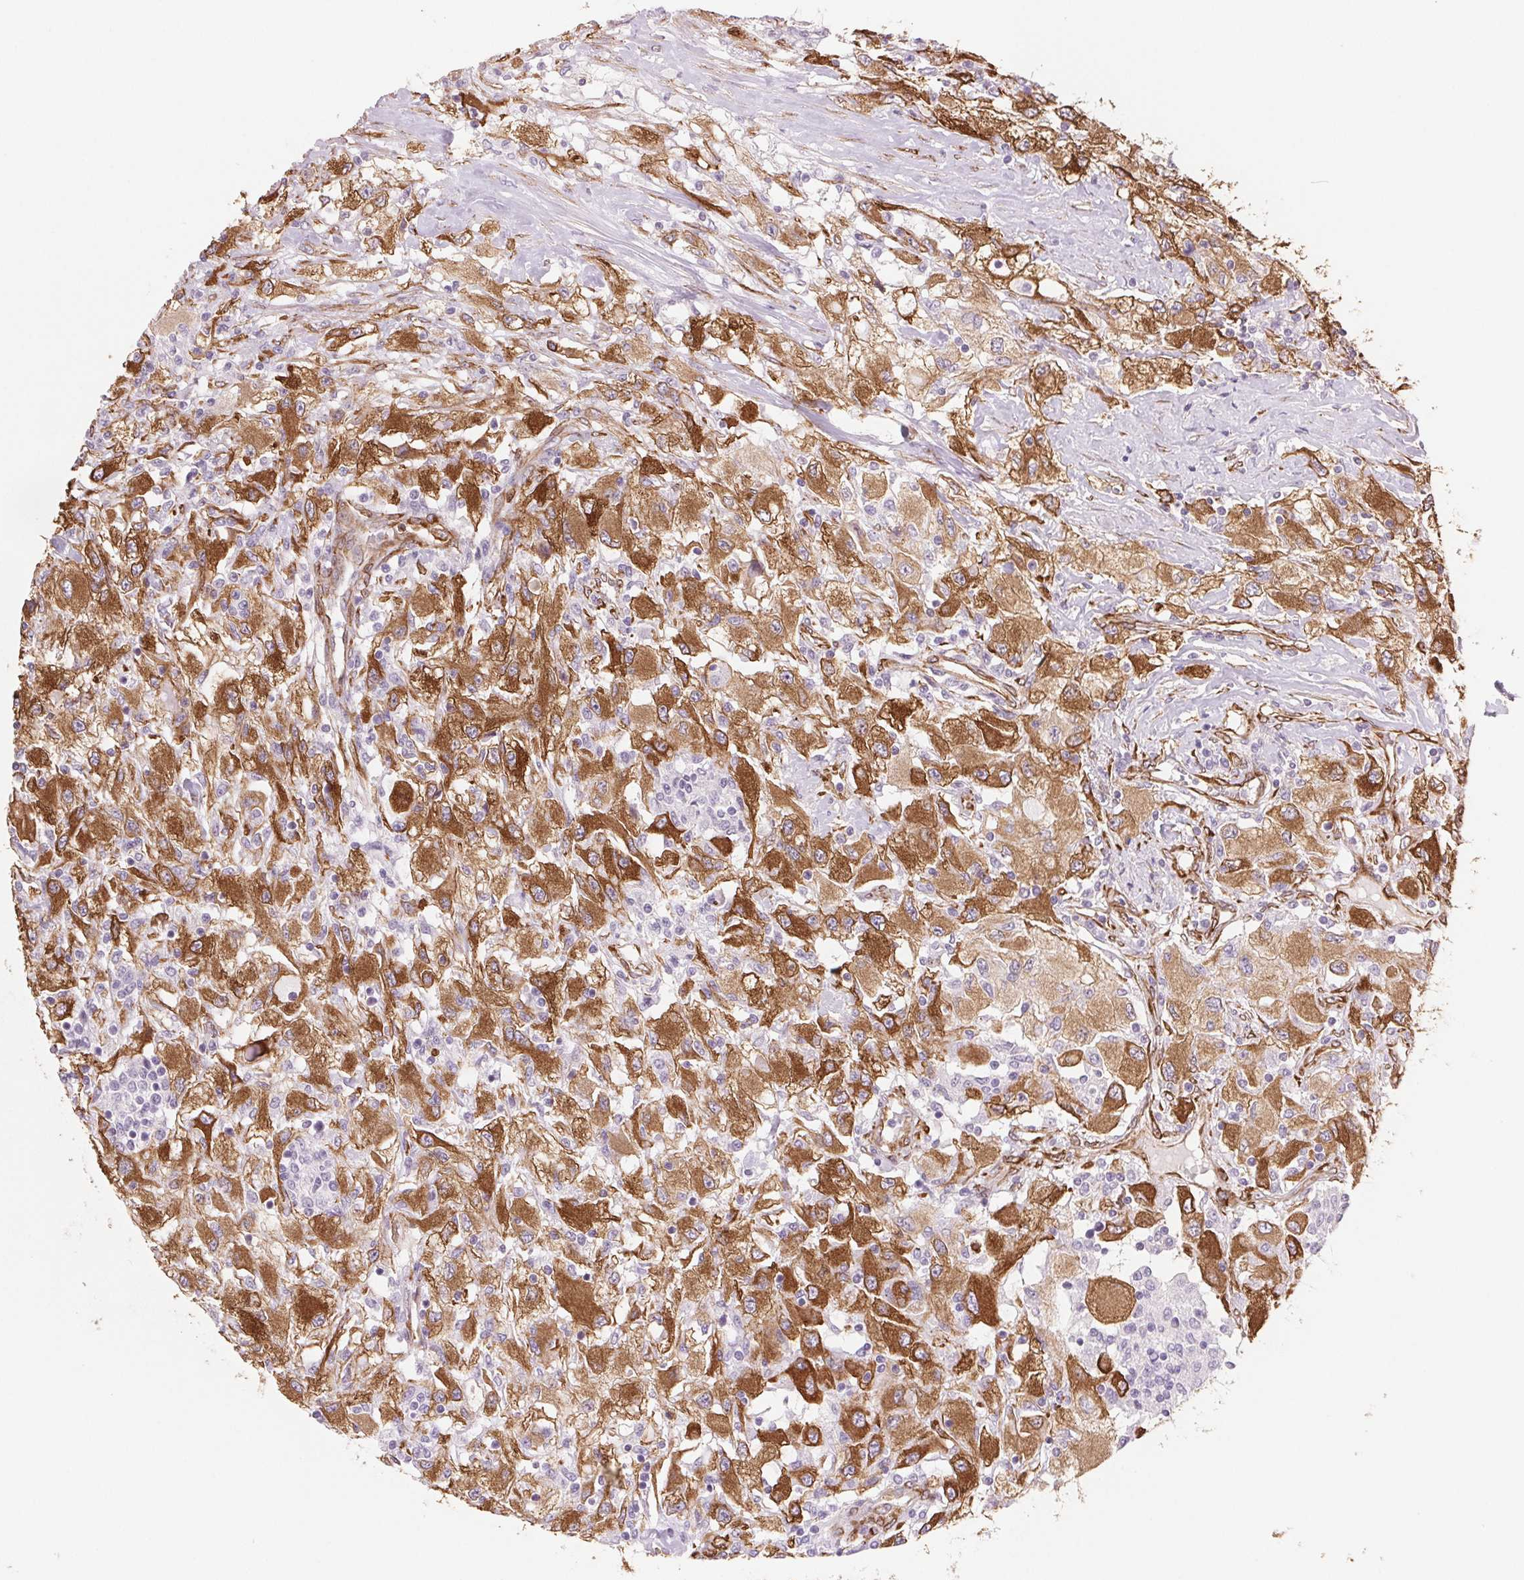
{"staining": {"intensity": "strong", "quantity": ">75%", "location": "cytoplasmic/membranous"}, "tissue": "renal cancer", "cell_type": "Tumor cells", "image_type": "cancer", "snomed": [{"axis": "morphology", "description": "Adenocarcinoma, NOS"}, {"axis": "topography", "description": "Kidney"}], "caption": "Immunohistochemical staining of human renal cancer shows strong cytoplasmic/membranous protein expression in approximately >75% of tumor cells. (IHC, brightfield microscopy, high magnification).", "gene": "FKBP10", "patient": {"sex": "female", "age": 67}}